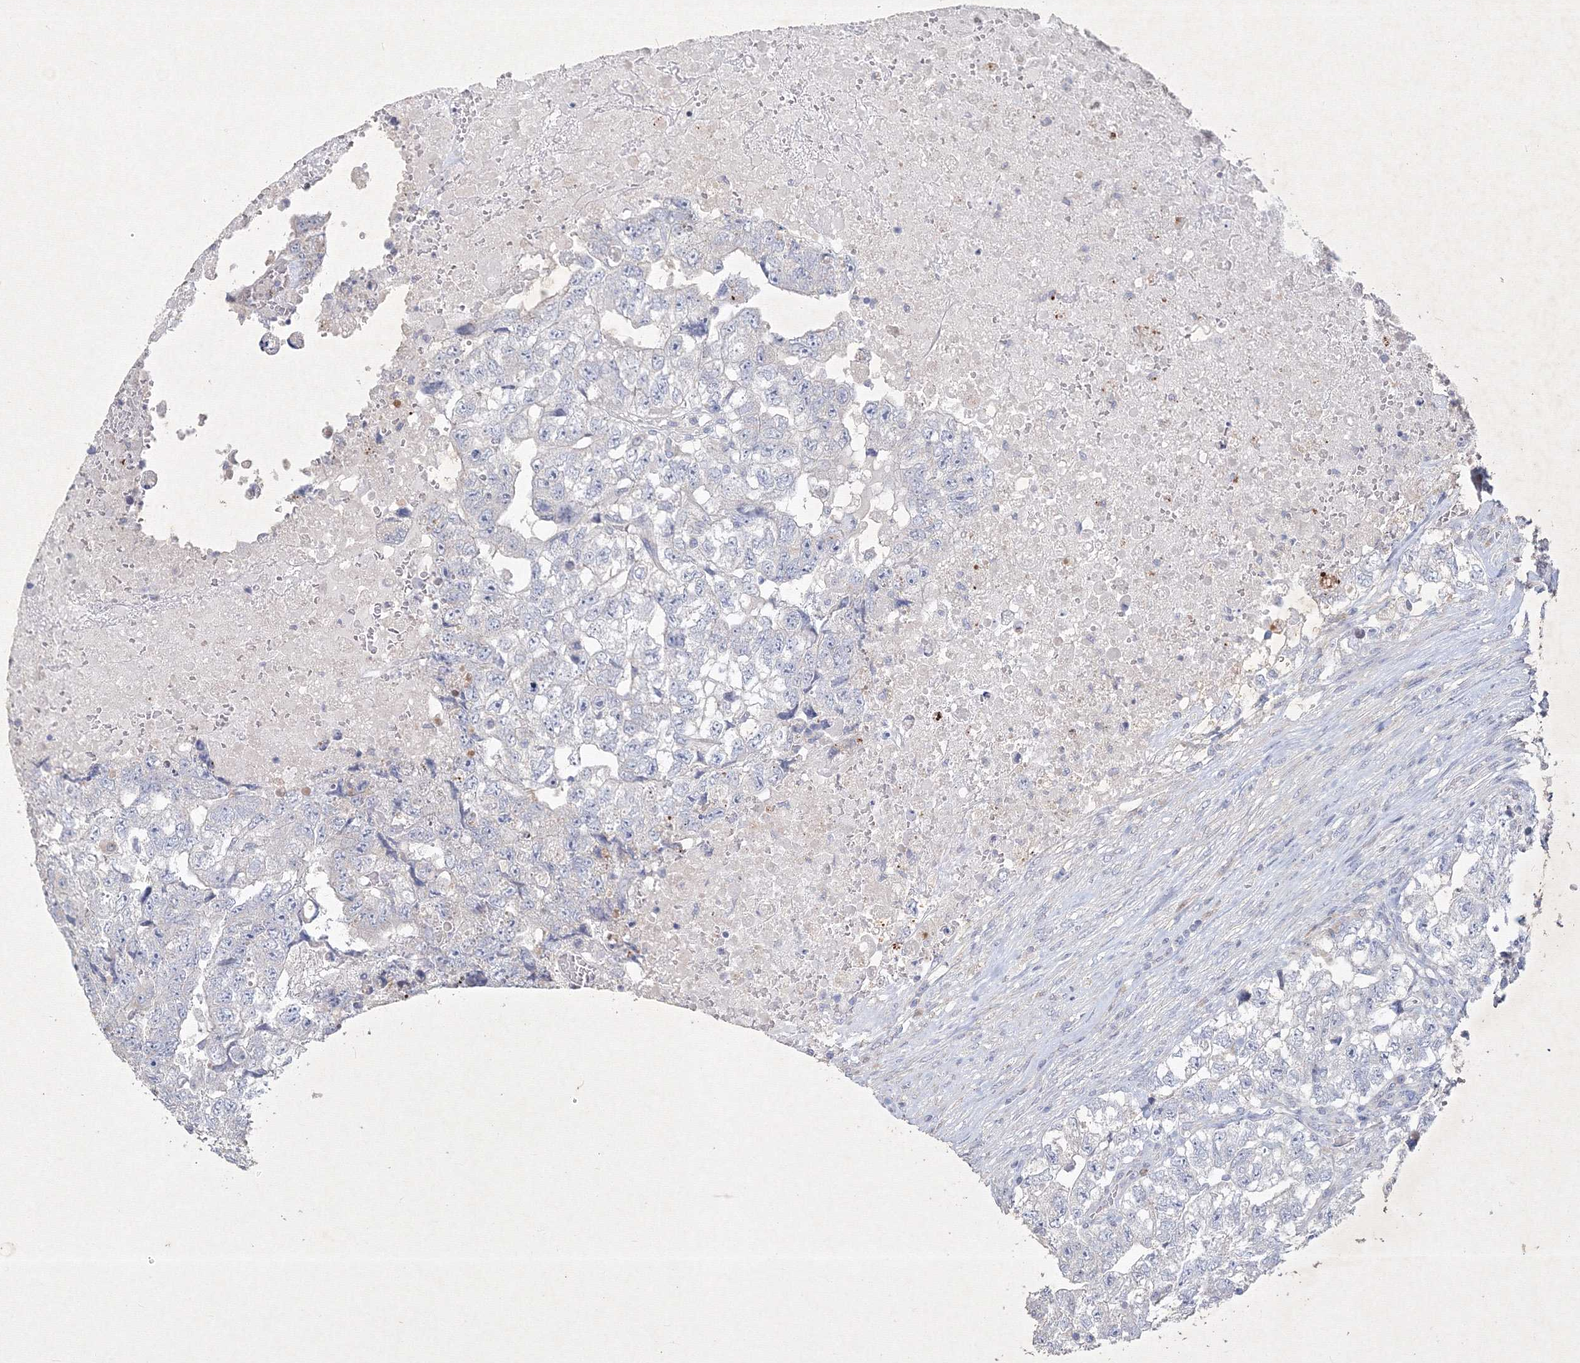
{"staining": {"intensity": "negative", "quantity": "none", "location": "none"}, "tissue": "testis cancer", "cell_type": "Tumor cells", "image_type": "cancer", "snomed": [{"axis": "morphology", "description": "Carcinoma, Embryonal, NOS"}, {"axis": "topography", "description": "Testis"}], "caption": "There is no significant expression in tumor cells of testis cancer (embryonal carcinoma). (DAB immunohistochemistry with hematoxylin counter stain).", "gene": "CXXC4", "patient": {"sex": "male", "age": 36}}